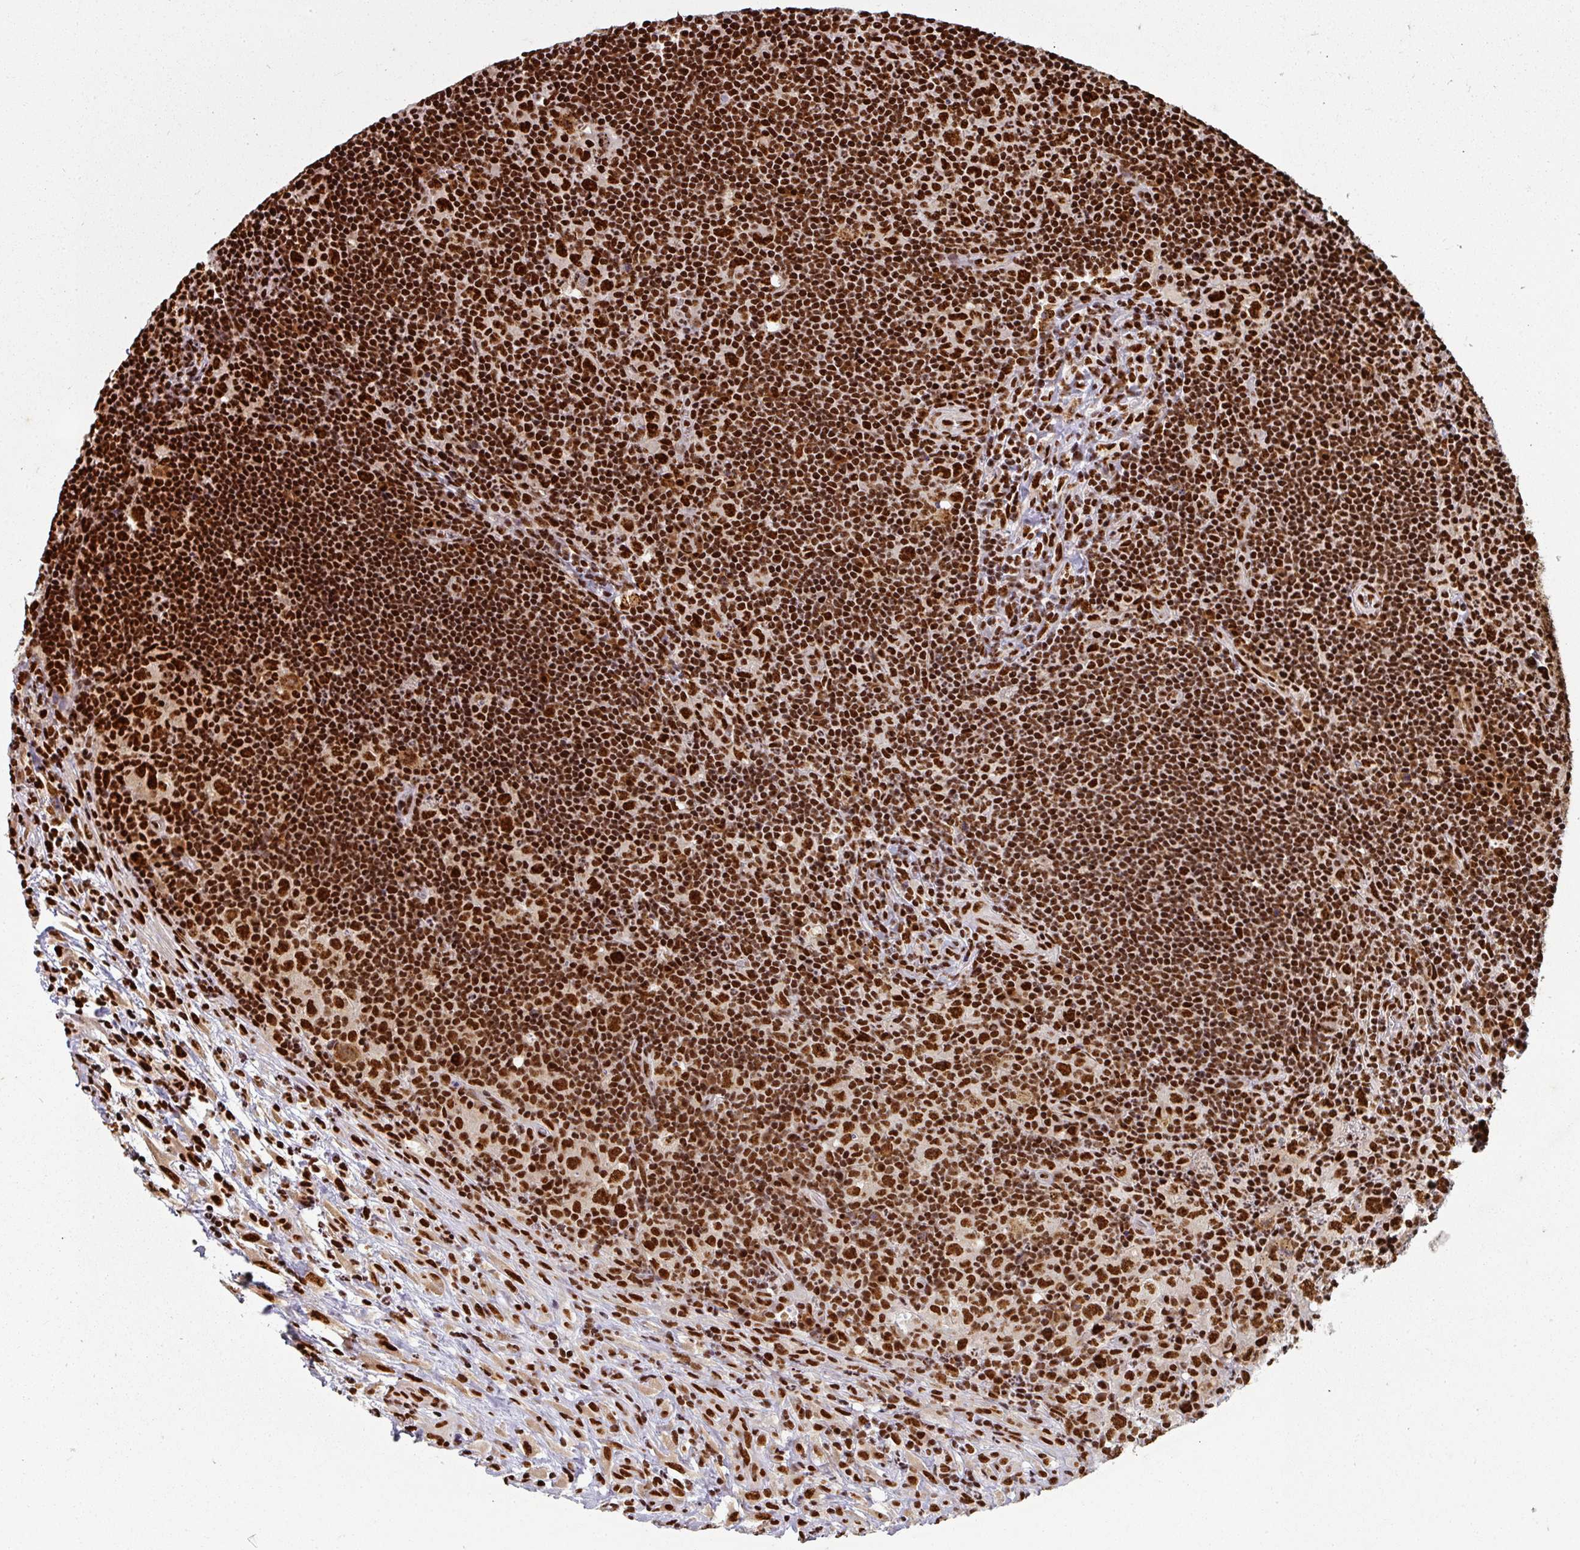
{"staining": {"intensity": "strong", "quantity": ">75%", "location": "nuclear"}, "tissue": "lymphoma", "cell_type": "Tumor cells", "image_type": "cancer", "snomed": [{"axis": "morphology", "description": "Hodgkin's disease, NOS"}, {"axis": "topography", "description": "Lymph node"}], "caption": "IHC photomicrograph of lymphoma stained for a protein (brown), which demonstrates high levels of strong nuclear expression in approximately >75% of tumor cells.", "gene": "SIK3", "patient": {"sex": "female", "age": 18}}